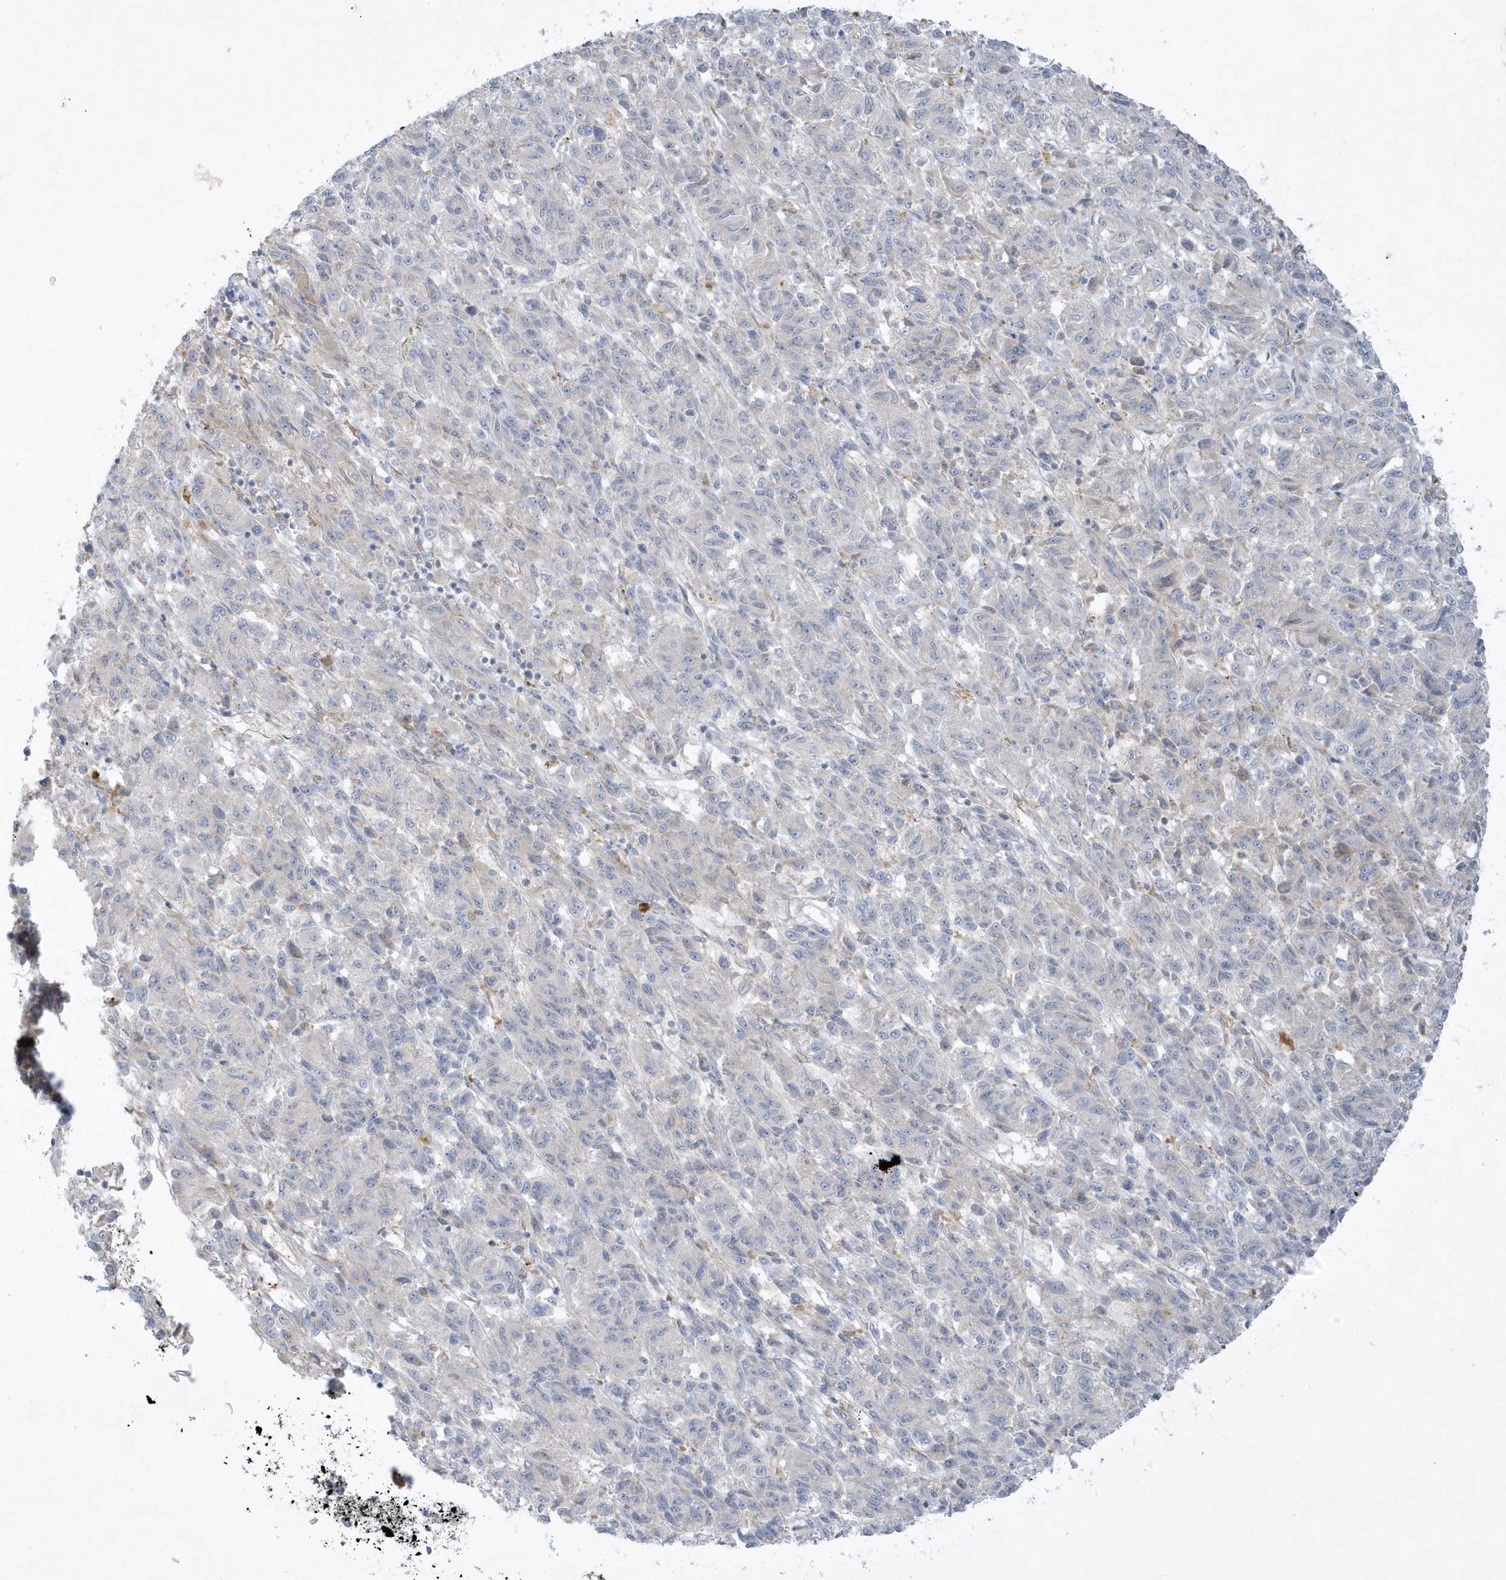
{"staining": {"intensity": "negative", "quantity": "none", "location": "none"}, "tissue": "melanoma", "cell_type": "Tumor cells", "image_type": "cancer", "snomed": [{"axis": "morphology", "description": "Malignant melanoma, Metastatic site"}, {"axis": "topography", "description": "Lung"}], "caption": "Melanoma stained for a protein using immunohistochemistry exhibits no positivity tumor cells.", "gene": "THADA", "patient": {"sex": "male", "age": 64}}